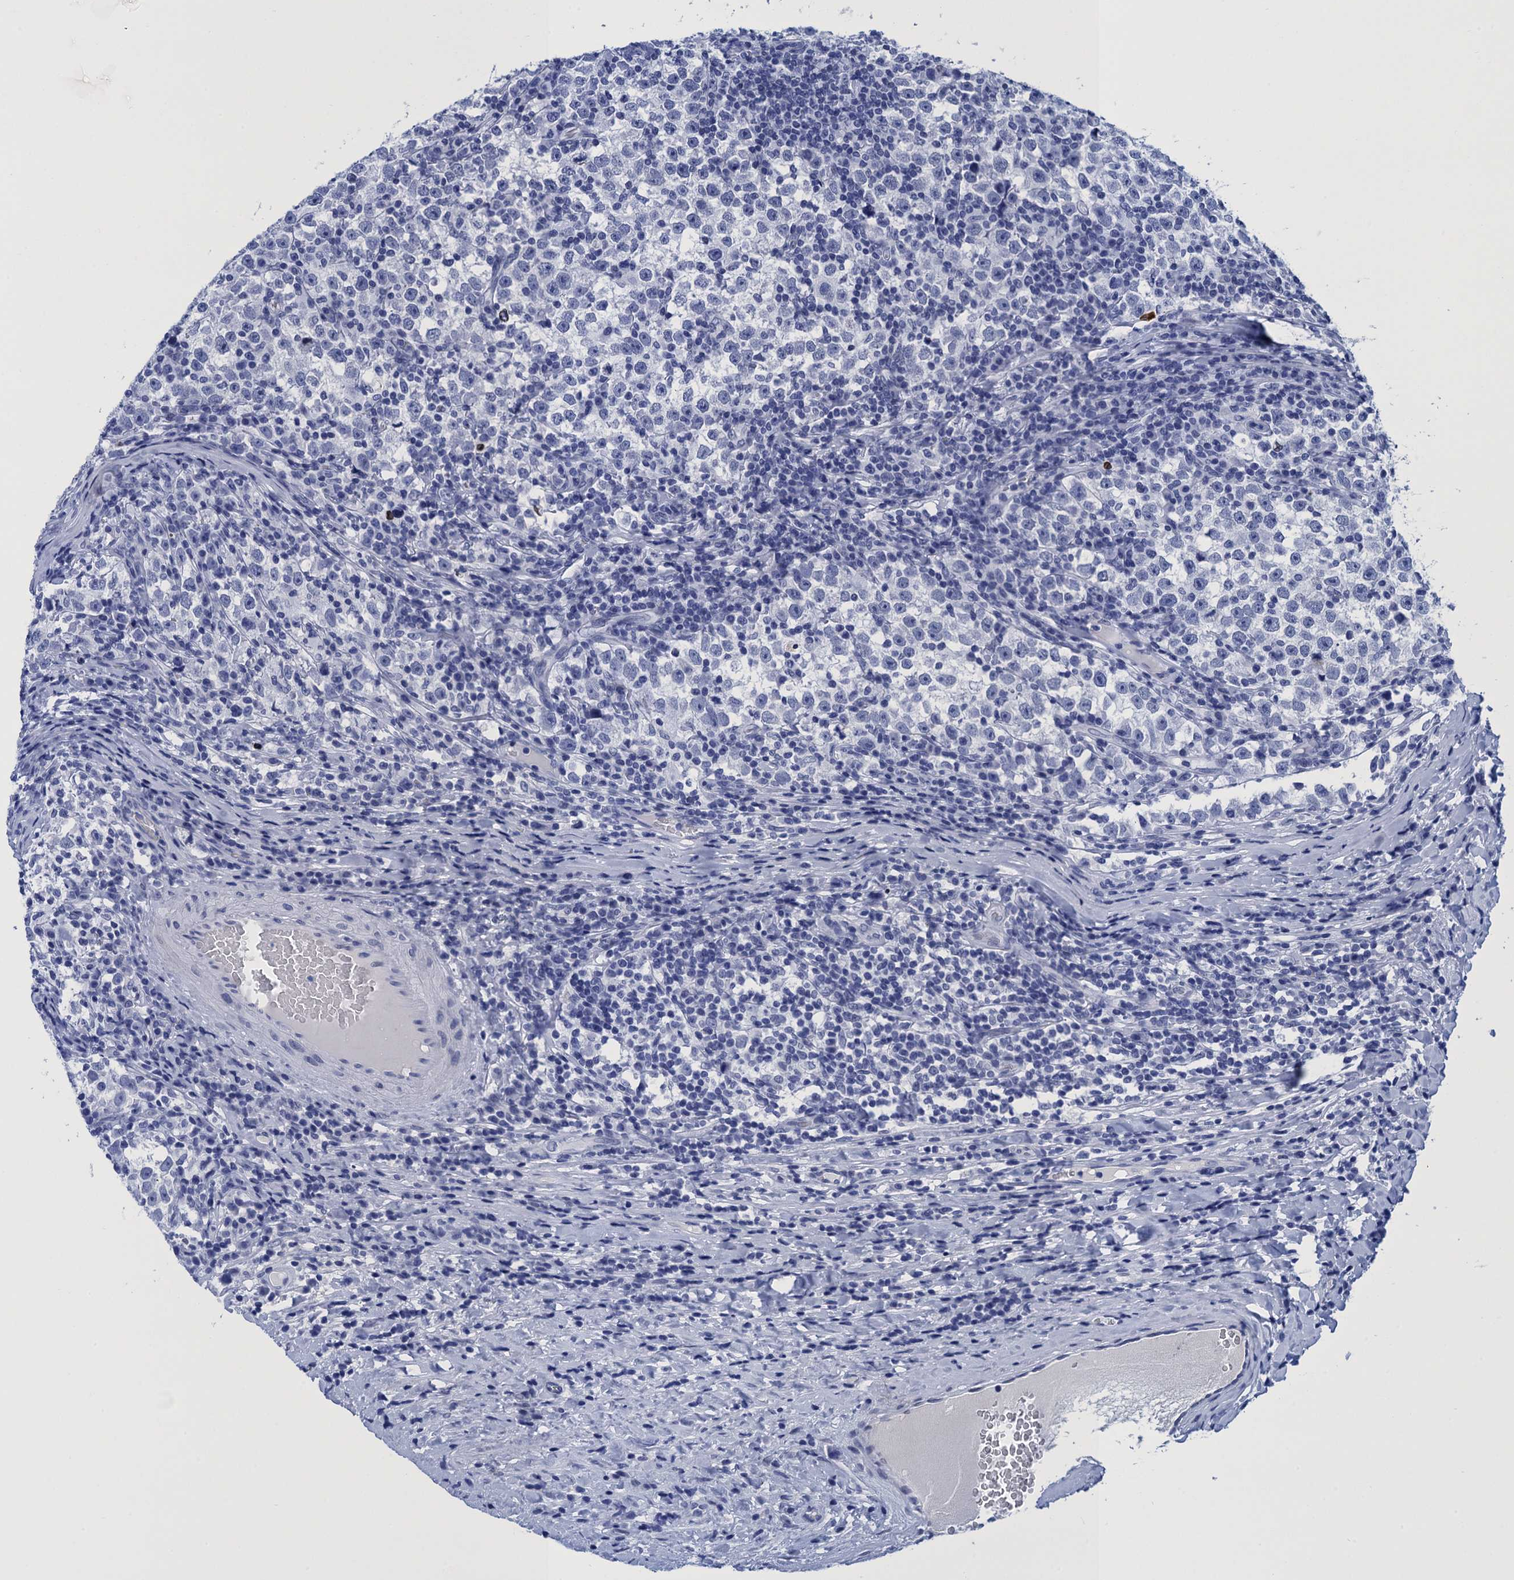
{"staining": {"intensity": "negative", "quantity": "none", "location": "none"}, "tissue": "testis cancer", "cell_type": "Tumor cells", "image_type": "cancer", "snomed": [{"axis": "morphology", "description": "Normal tissue, NOS"}, {"axis": "morphology", "description": "Seminoma, NOS"}, {"axis": "topography", "description": "Testis"}], "caption": "The immunohistochemistry (IHC) micrograph has no significant expression in tumor cells of testis seminoma tissue.", "gene": "METTL25", "patient": {"sex": "male", "age": 43}}